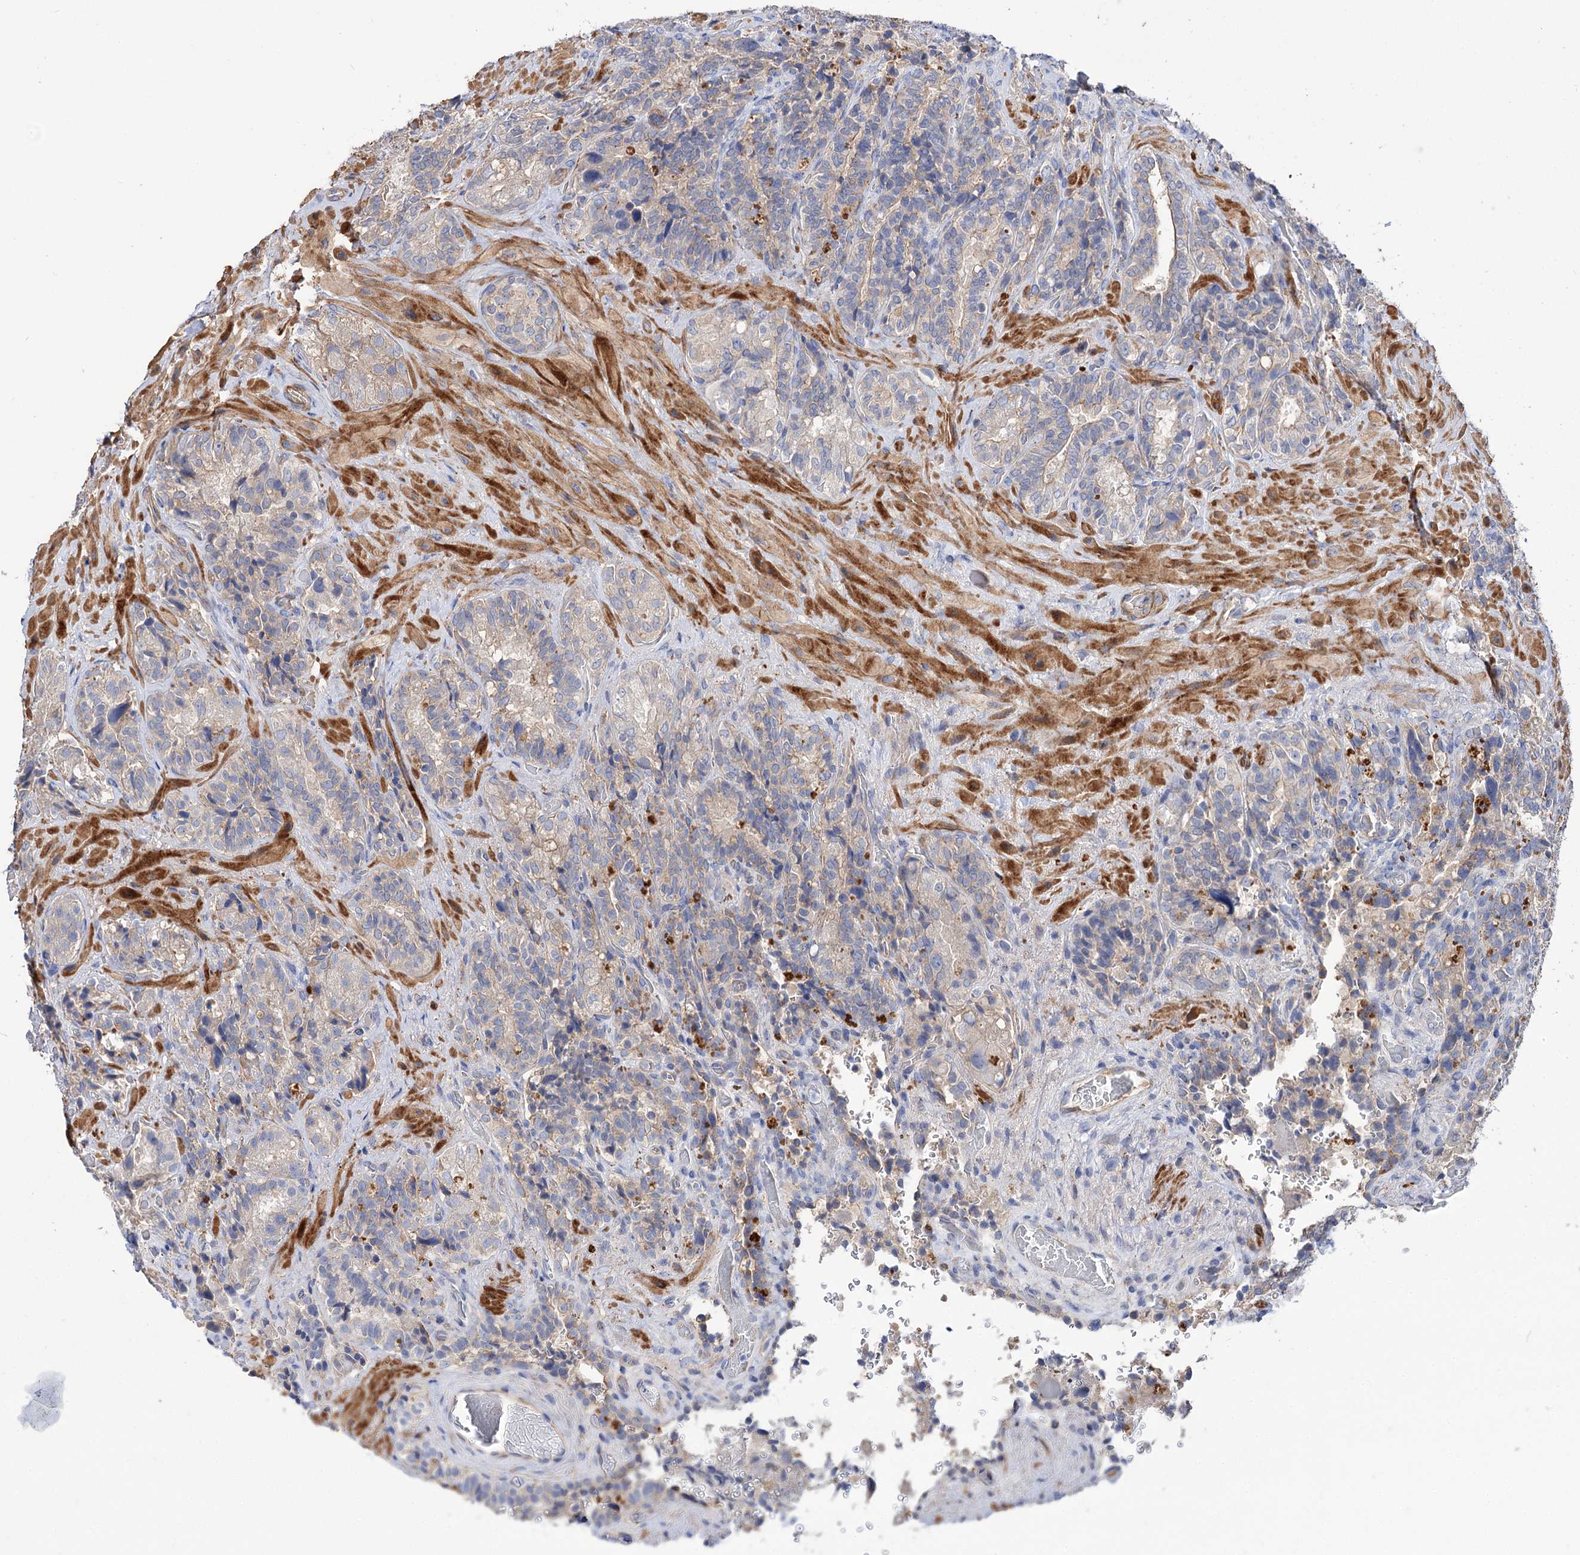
{"staining": {"intensity": "negative", "quantity": "none", "location": "none"}, "tissue": "seminal vesicle", "cell_type": "Glandular cells", "image_type": "normal", "snomed": [{"axis": "morphology", "description": "Normal tissue, NOS"}, {"axis": "topography", "description": "Prostate and seminal vesicle, NOS"}, {"axis": "topography", "description": "Prostate"}, {"axis": "topography", "description": "Seminal veicle"}], "caption": "IHC histopathology image of normal human seminal vesicle stained for a protein (brown), which exhibits no positivity in glandular cells. Brightfield microscopy of immunohistochemistry (IHC) stained with DAB (3,3'-diaminobenzidine) (brown) and hematoxylin (blue), captured at high magnification.", "gene": "NUDCD2", "patient": {"sex": "male", "age": 67}}